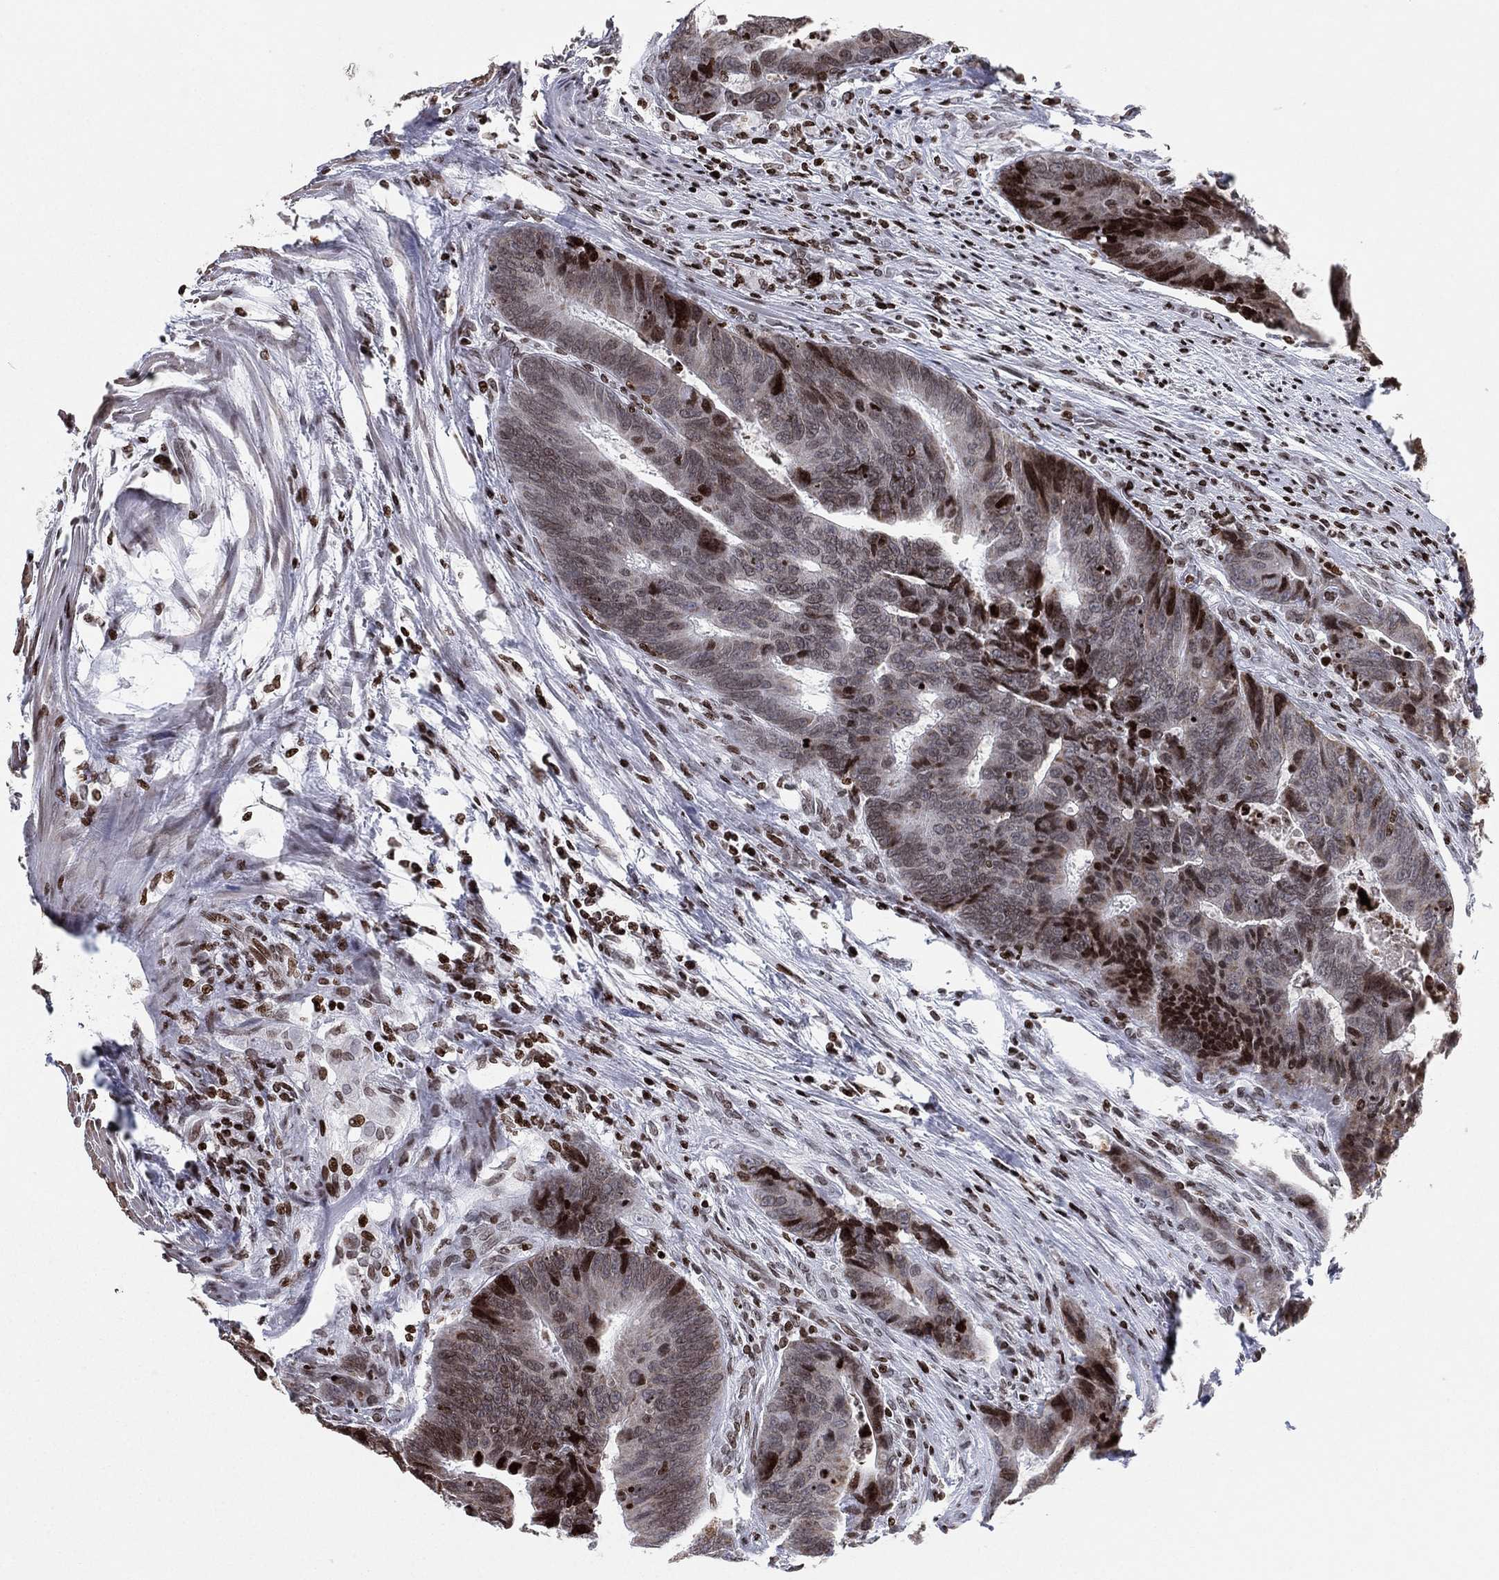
{"staining": {"intensity": "strong", "quantity": "<25%", "location": "nuclear"}, "tissue": "colorectal cancer", "cell_type": "Tumor cells", "image_type": "cancer", "snomed": [{"axis": "morphology", "description": "Adenocarcinoma, NOS"}, {"axis": "topography", "description": "Colon"}], "caption": "Colorectal cancer (adenocarcinoma) stained with DAB immunohistochemistry exhibits medium levels of strong nuclear expression in about <25% of tumor cells.", "gene": "MFSD14A", "patient": {"sex": "female", "age": 56}}